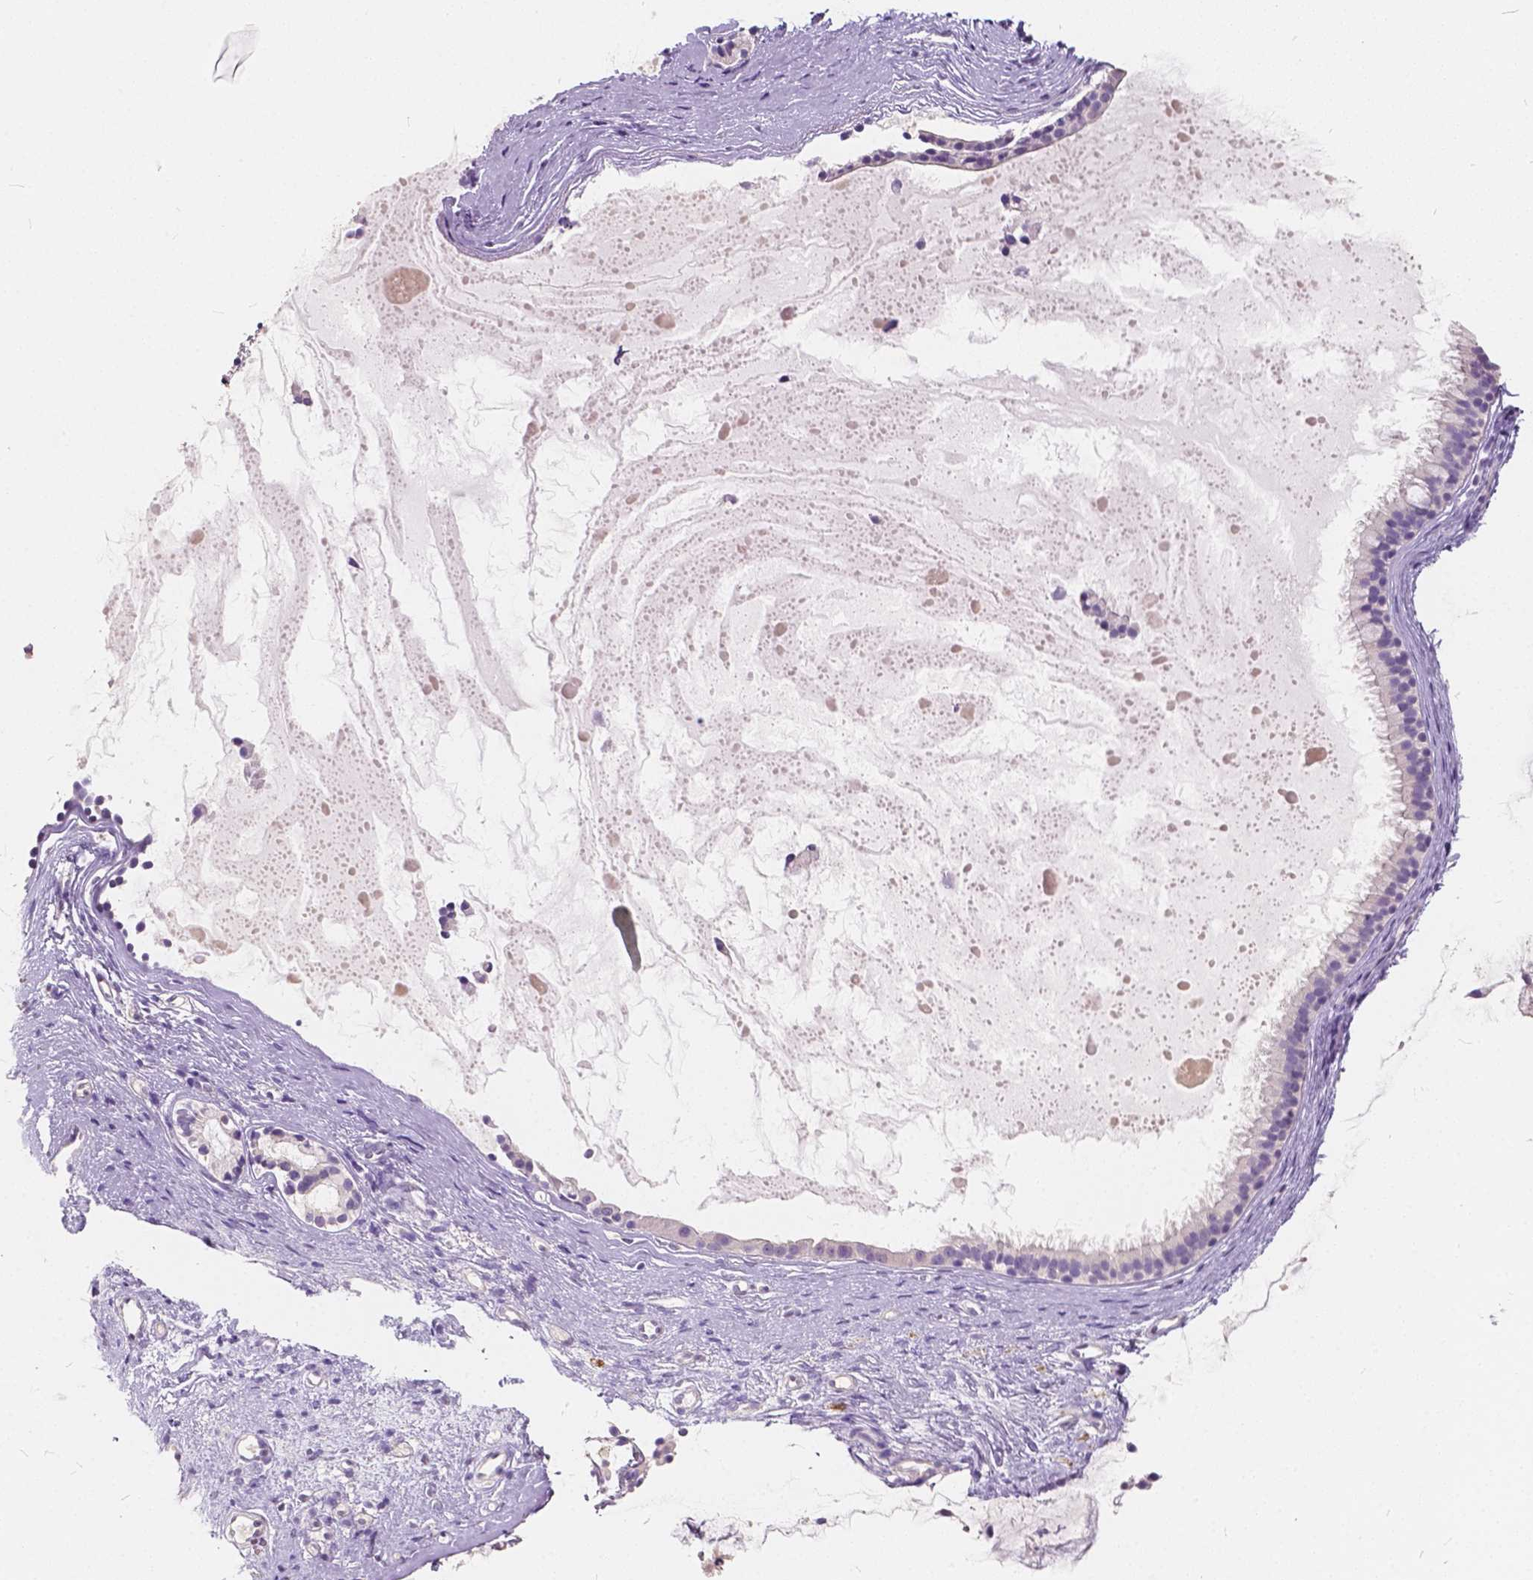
{"staining": {"intensity": "negative", "quantity": "none", "location": "none"}, "tissue": "nasopharynx", "cell_type": "Respiratory epithelial cells", "image_type": "normal", "snomed": [{"axis": "morphology", "description": "Normal tissue, NOS"}, {"axis": "topography", "description": "Nasopharynx"}], "caption": "High power microscopy histopathology image of an immunohistochemistry micrograph of unremarkable nasopharynx, revealing no significant staining in respiratory epithelial cells.", "gene": "SLC7A8", "patient": {"sex": "male", "age": 77}}